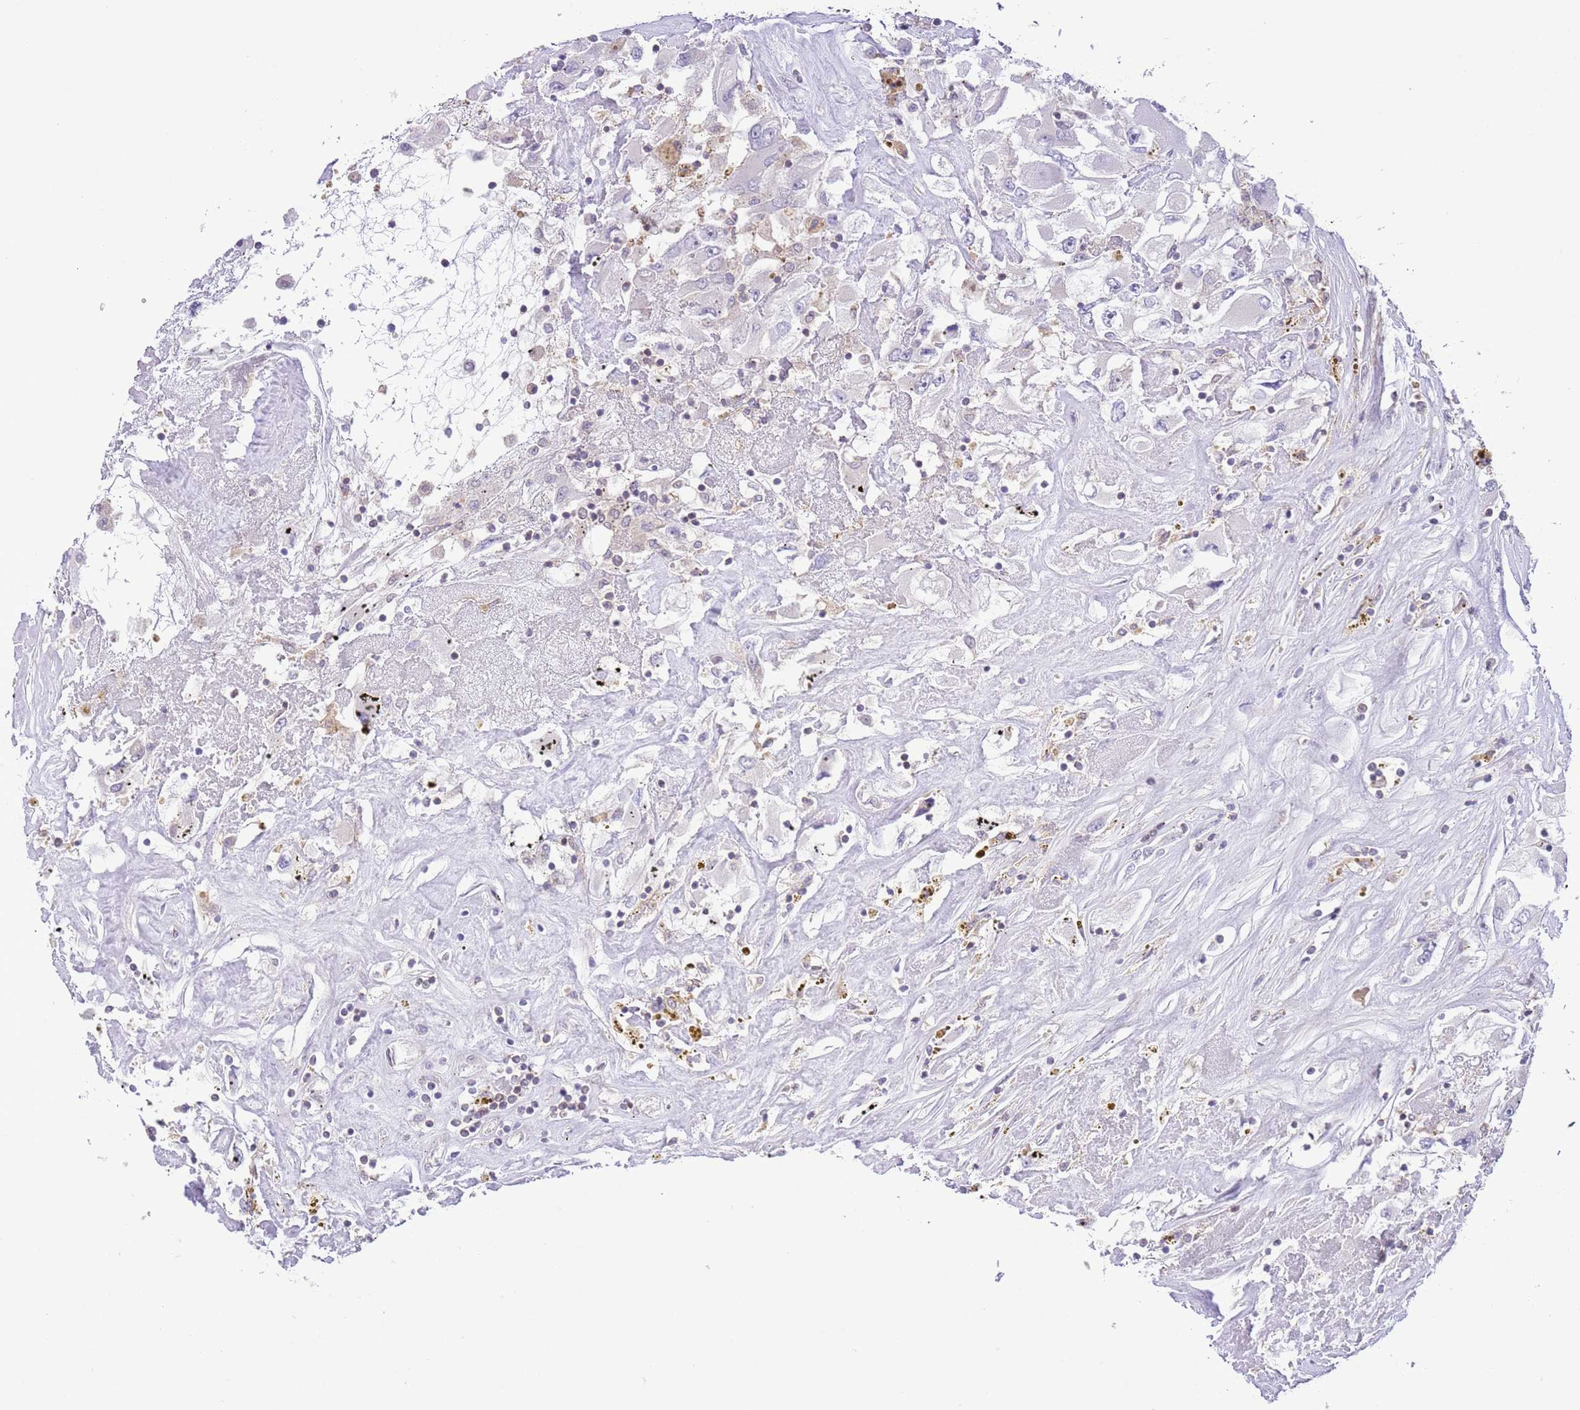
{"staining": {"intensity": "negative", "quantity": "none", "location": "none"}, "tissue": "renal cancer", "cell_type": "Tumor cells", "image_type": "cancer", "snomed": [{"axis": "morphology", "description": "Adenocarcinoma, NOS"}, {"axis": "topography", "description": "Kidney"}], "caption": "Human adenocarcinoma (renal) stained for a protein using IHC exhibits no staining in tumor cells.", "gene": "HDHD2", "patient": {"sex": "female", "age": 52}}